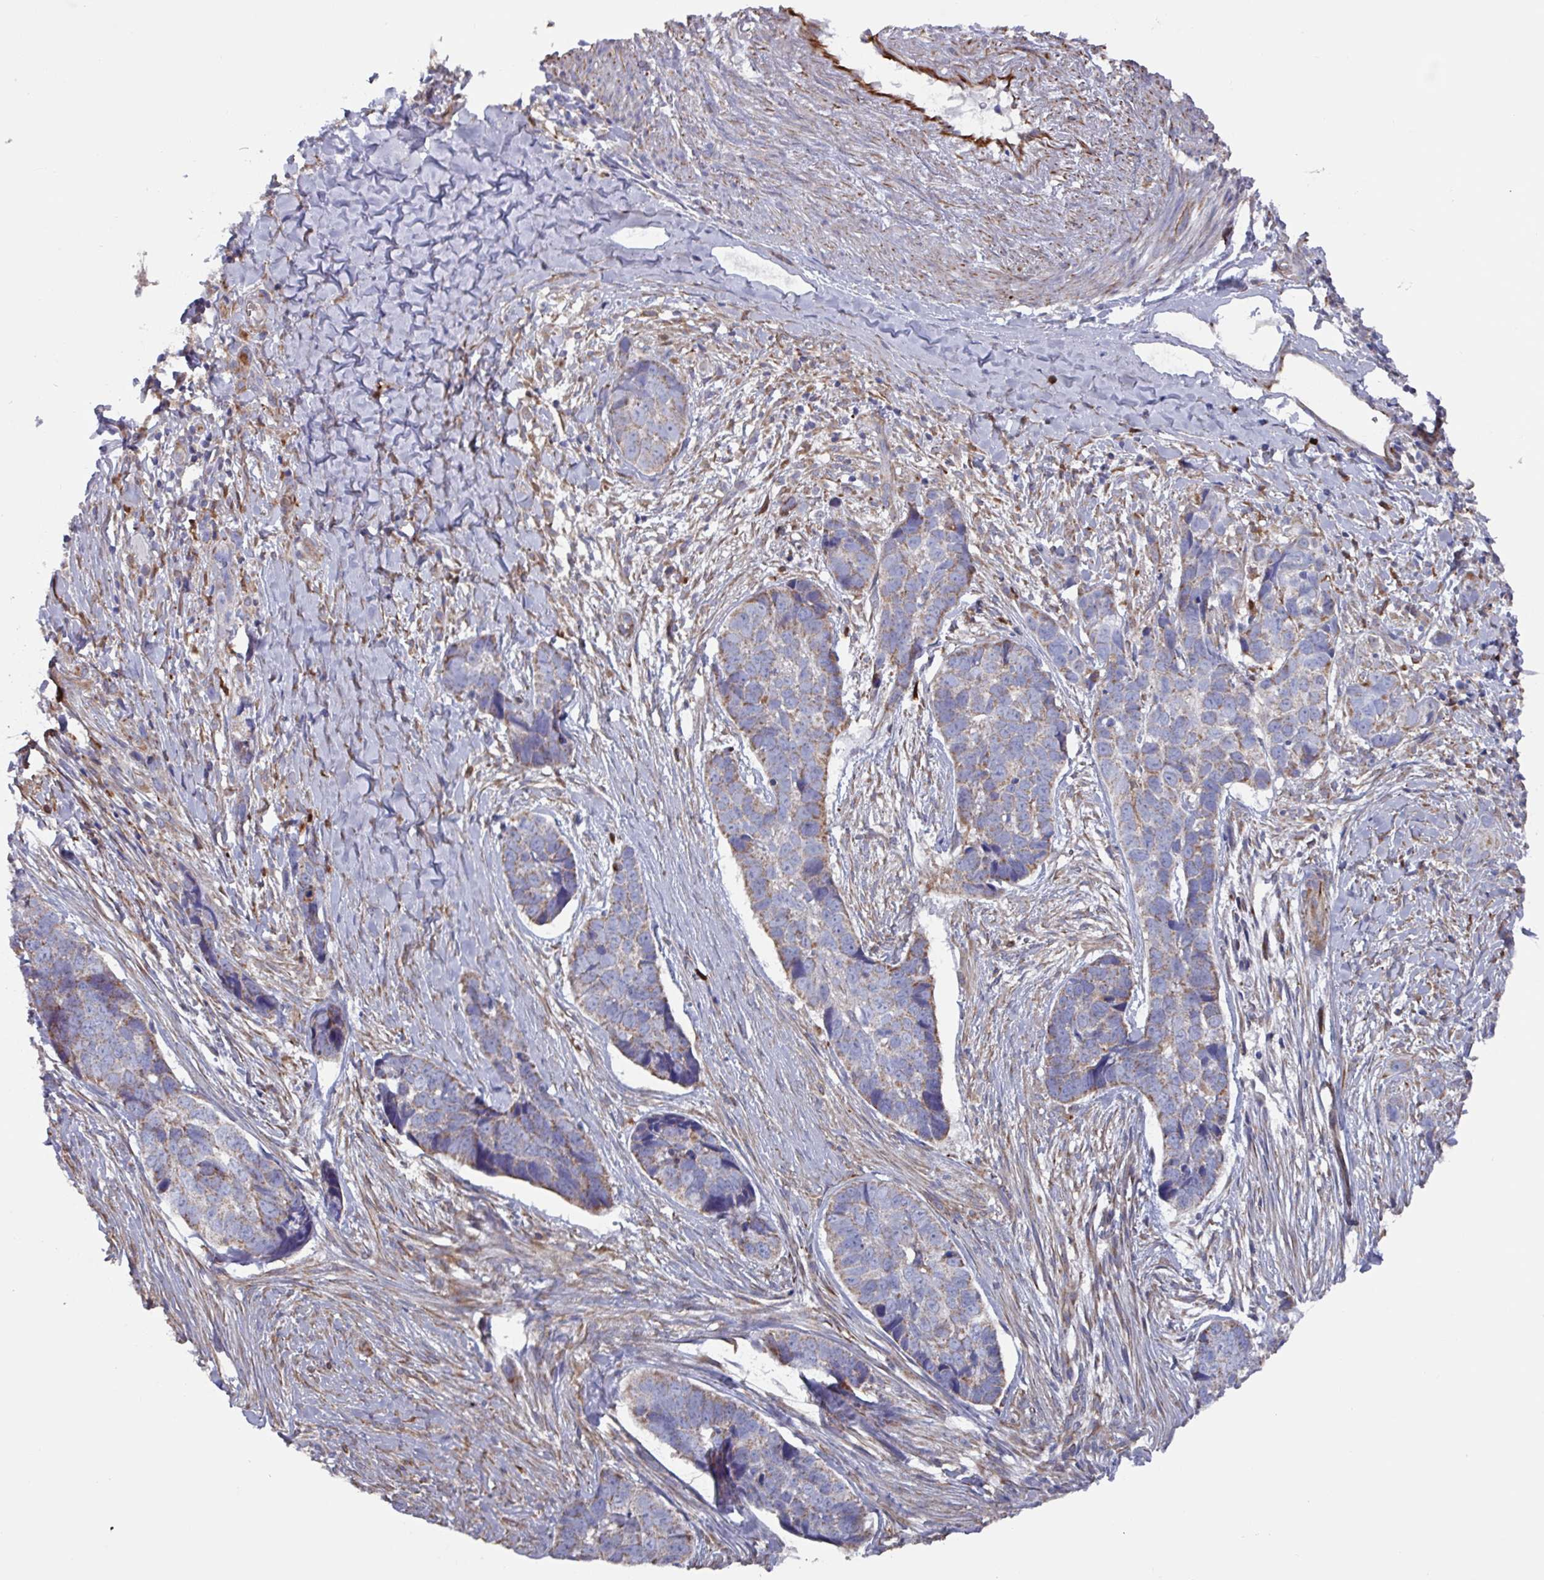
{"staining": {"intensity": "moderate", "quantity": ">75%", "location": "cytoplasmic/membranous"}, "tissue": "skin cancer", "cell_type": "Tumor cells", "image_type": "cancer", "snomed": [{"axis": "morphology", "description": "Basal cell carcinoma"}, {"axis": "topography", "description": "Skin"}], "caption": "Immunohistochemical staining of human skin cancer (basal cell carcinoma) shows moderate cytoplasmic/membranous protein staining in about >75% of tumor cells.", "gene": "UQCC2", "patient": {"sex": "female", "age": 82}}